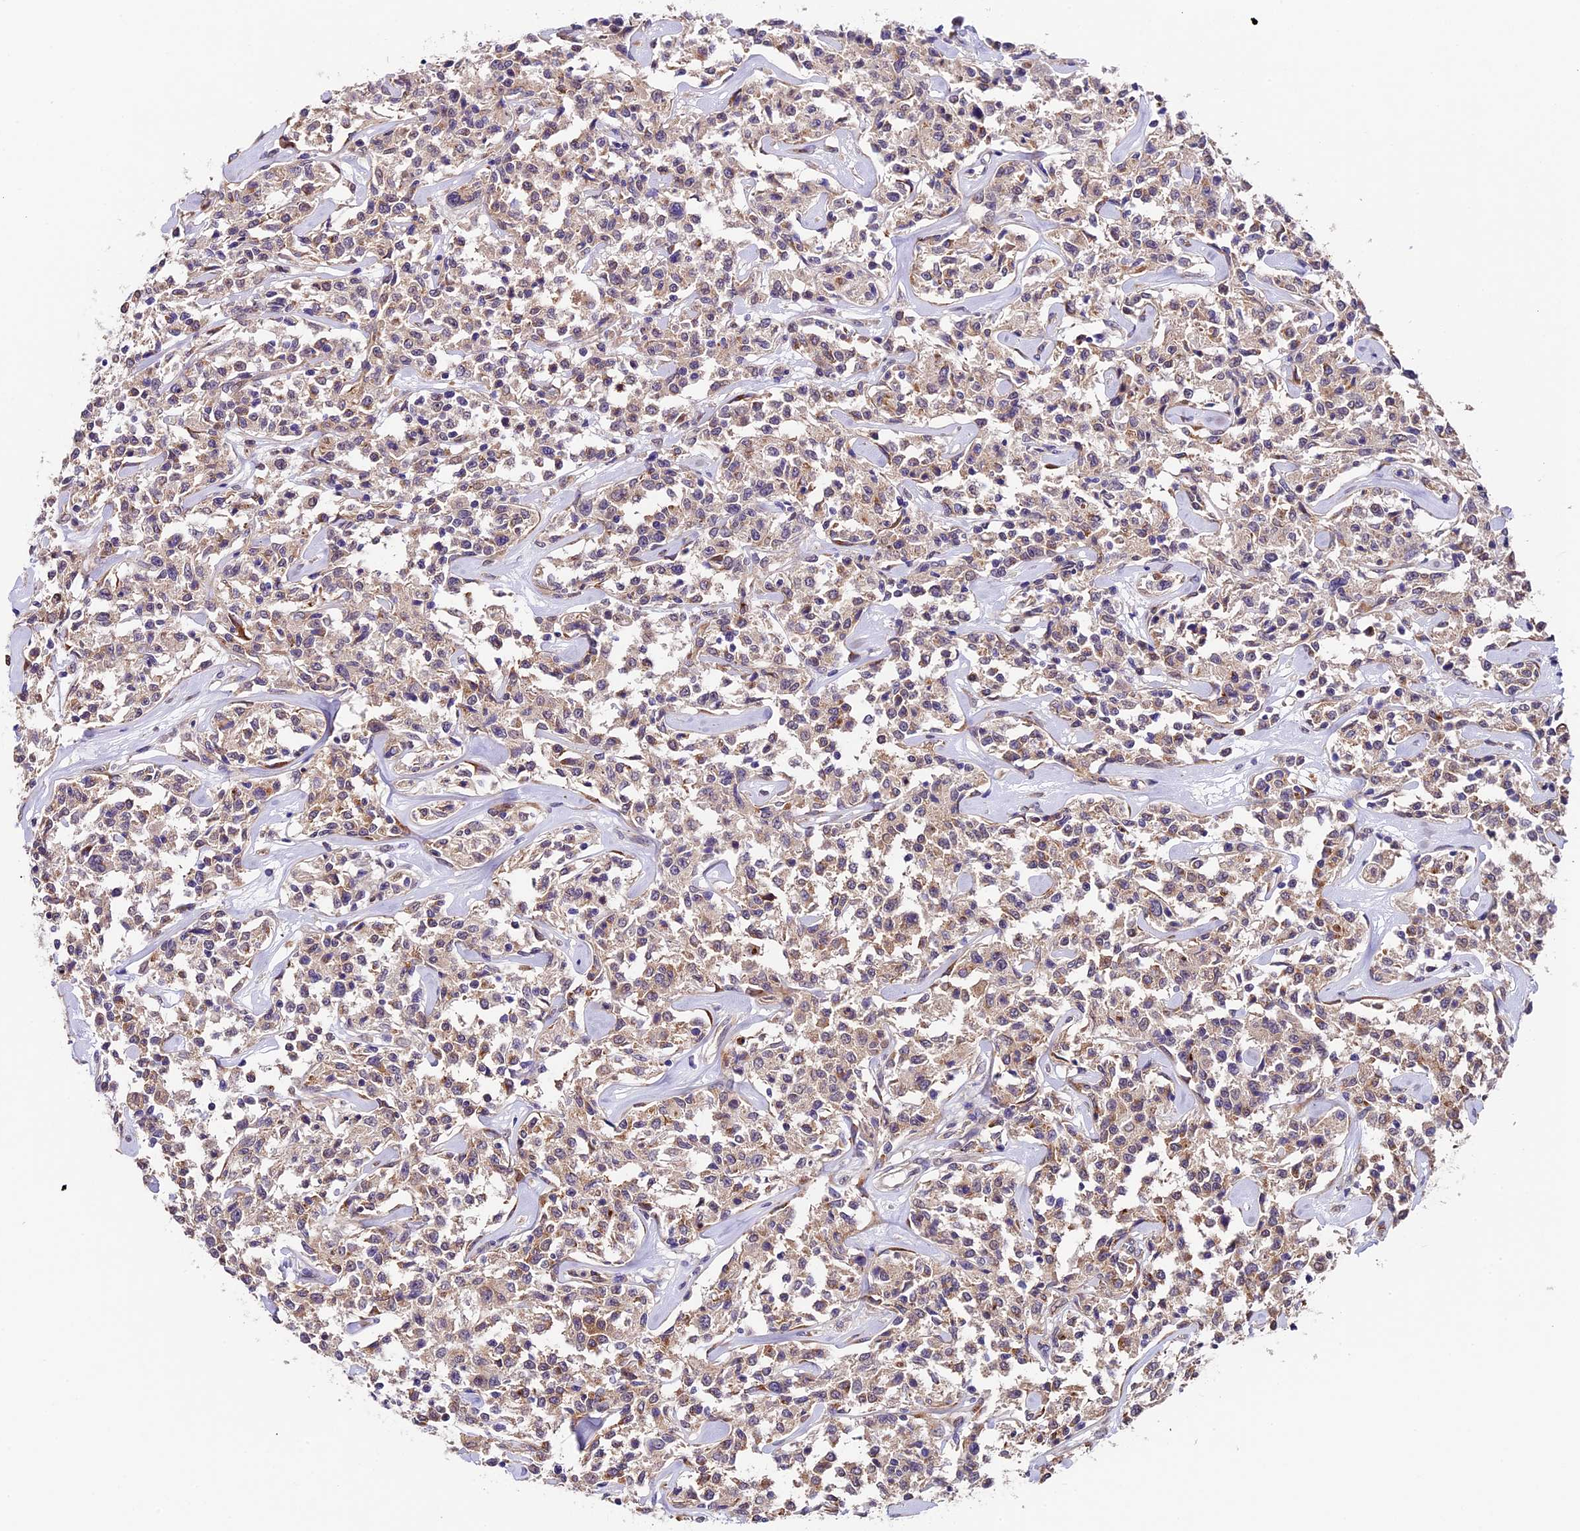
{"staining": {"intensity": "negative", "quantity": "none", "location": "none"}, "tissue": "lymphoma", "cell_type": "Tumor cells", "image_type": "cancer", "snomed": [{"axis": "morphology", "description": "Malignant lymphoma, non-Hodgkin's type, Low grade"}, {"axis": "topography", "description": "Small intestine"}], "caption": "This is an immunohistochemistry image of human lymphoma. There is no positivity in tumor cells.", "gene": "LSM7", "patient": {"sex": "female", "age": 59}}